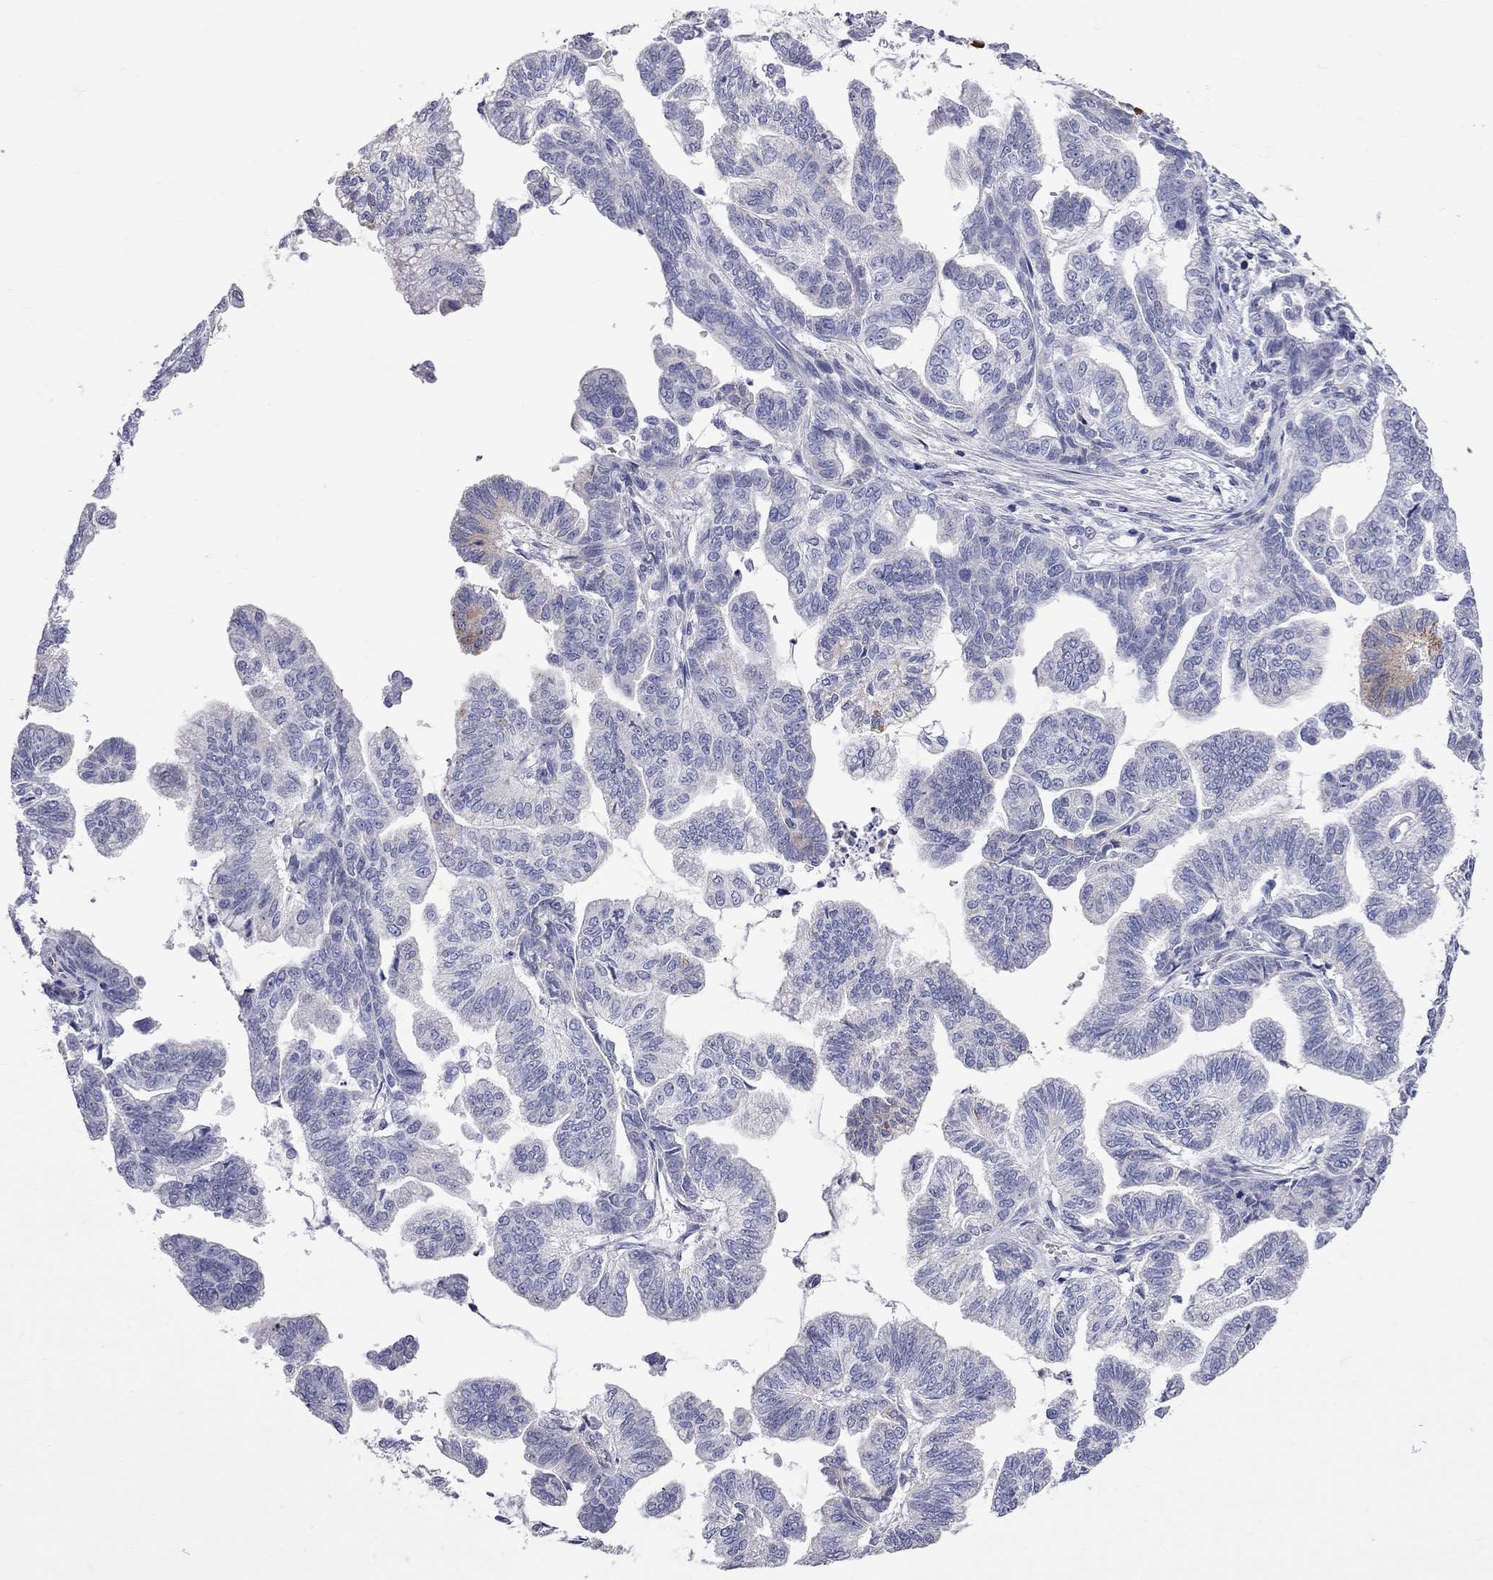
{"staining": {"intensity": "negative", "quantity": "none", "location": "none"}, "tissue": "stomach cancer", "cell_type": "Tumor cells", "image_type": "cancer", "snomed": [{"axis": "morphology", "description": "Adenocarcinoma, NOS"}, {"axis": "topography", "description": "Stomach"}], "caption": "Immunohistochemical staining of human stomach cancer reveals no significant expression in tumor cells.", "gene": "KCND2", "patient": {"sex": "male", "age": 83}}